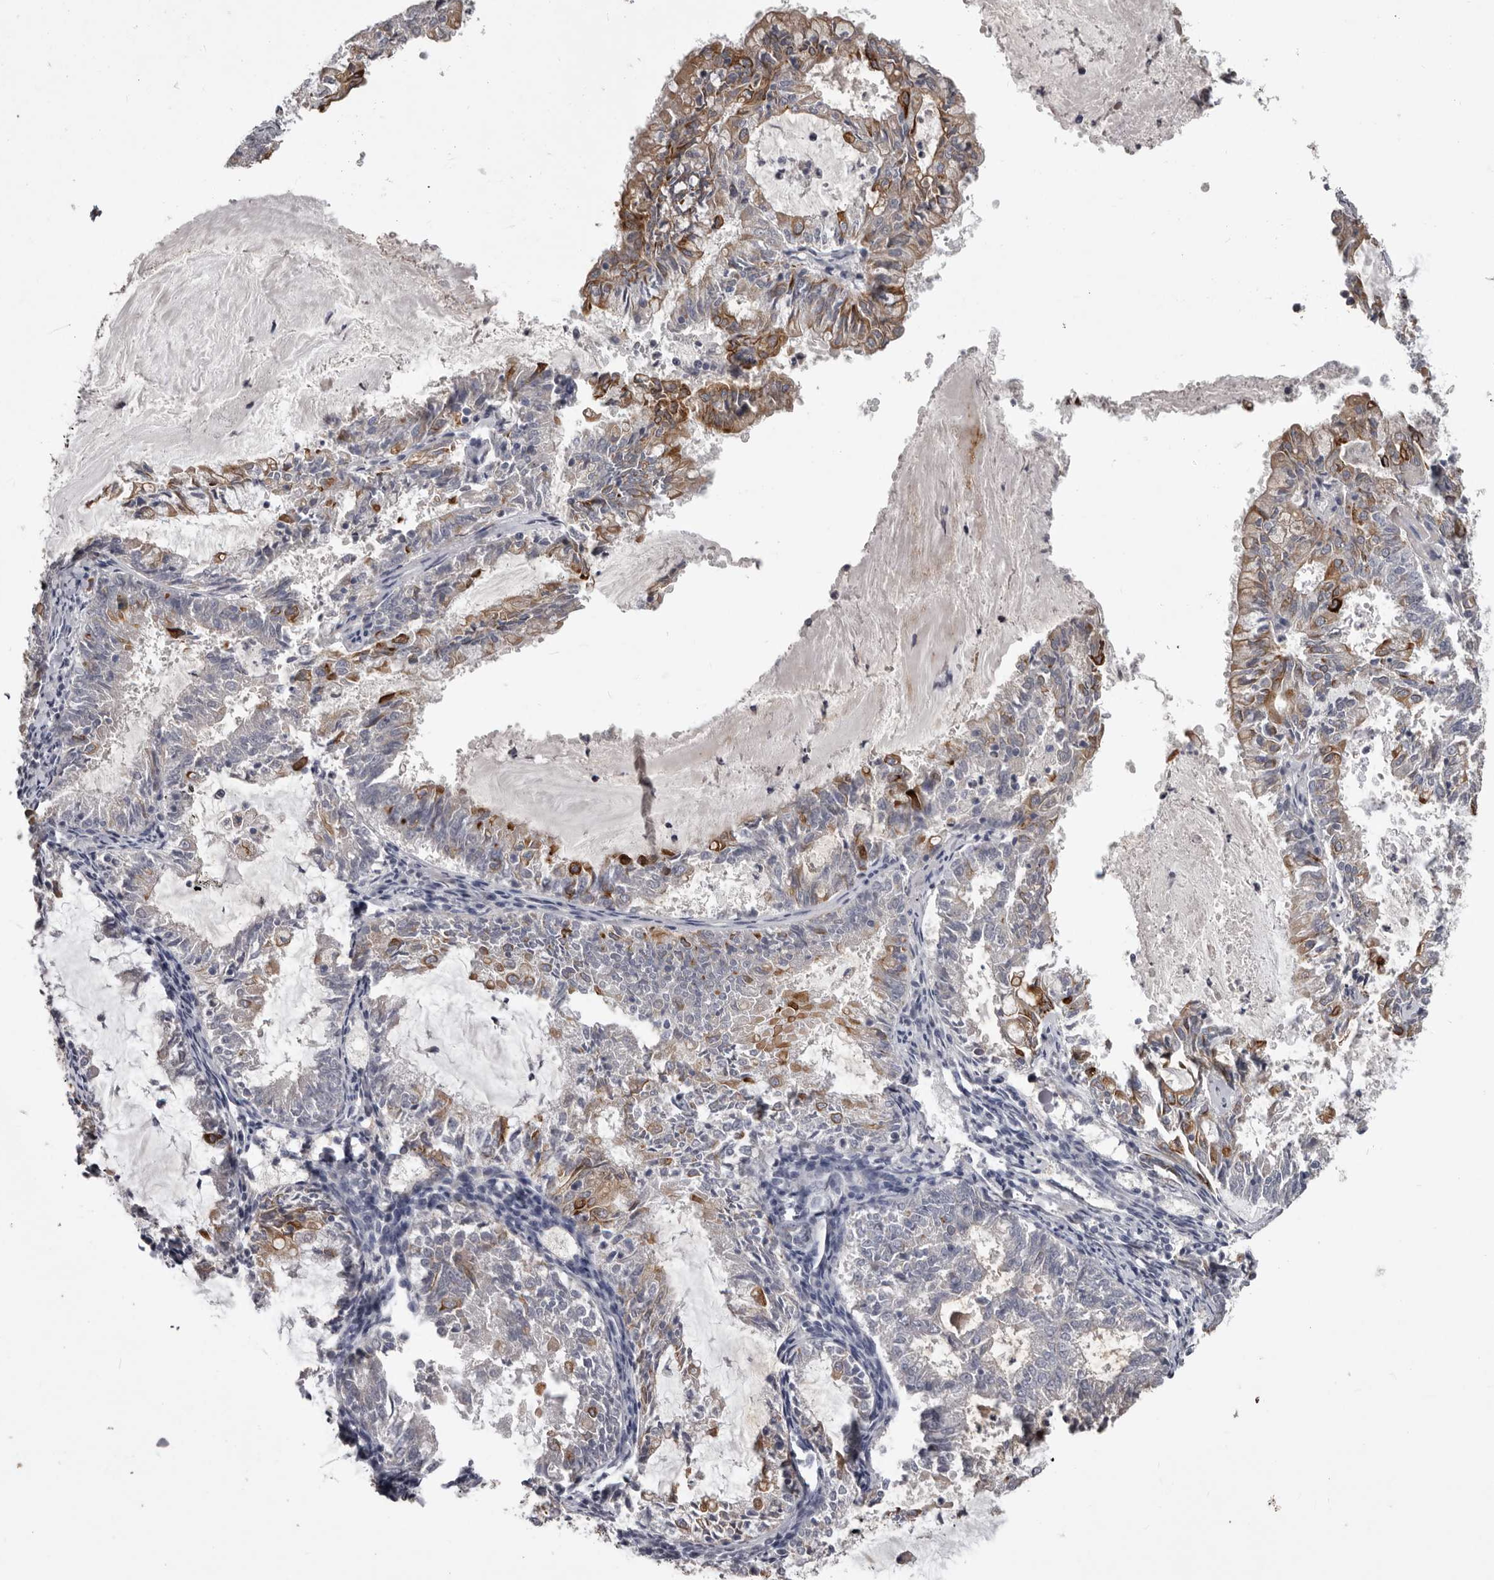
{"staining": {"intensity": "moderate", "quantity": "<25%", "location": "cytoplasmic/membranous"}, "tissue": "endometrial cancer", "cell_type": "Tumor cells", "image_type": "cancer", "snomed": [{"axis": "morphology", "description": "Adenocarcinoma, NOS"}, {"axis": "topography", "description": "Endometrium"}], "caption": "A brown stain highlights moderate cytoplasmic/membranous expression of a protein in human endometrial cancer tumor cells.", "gene": "LPAR6", "patient": {"sex": "female", "age": 57}}